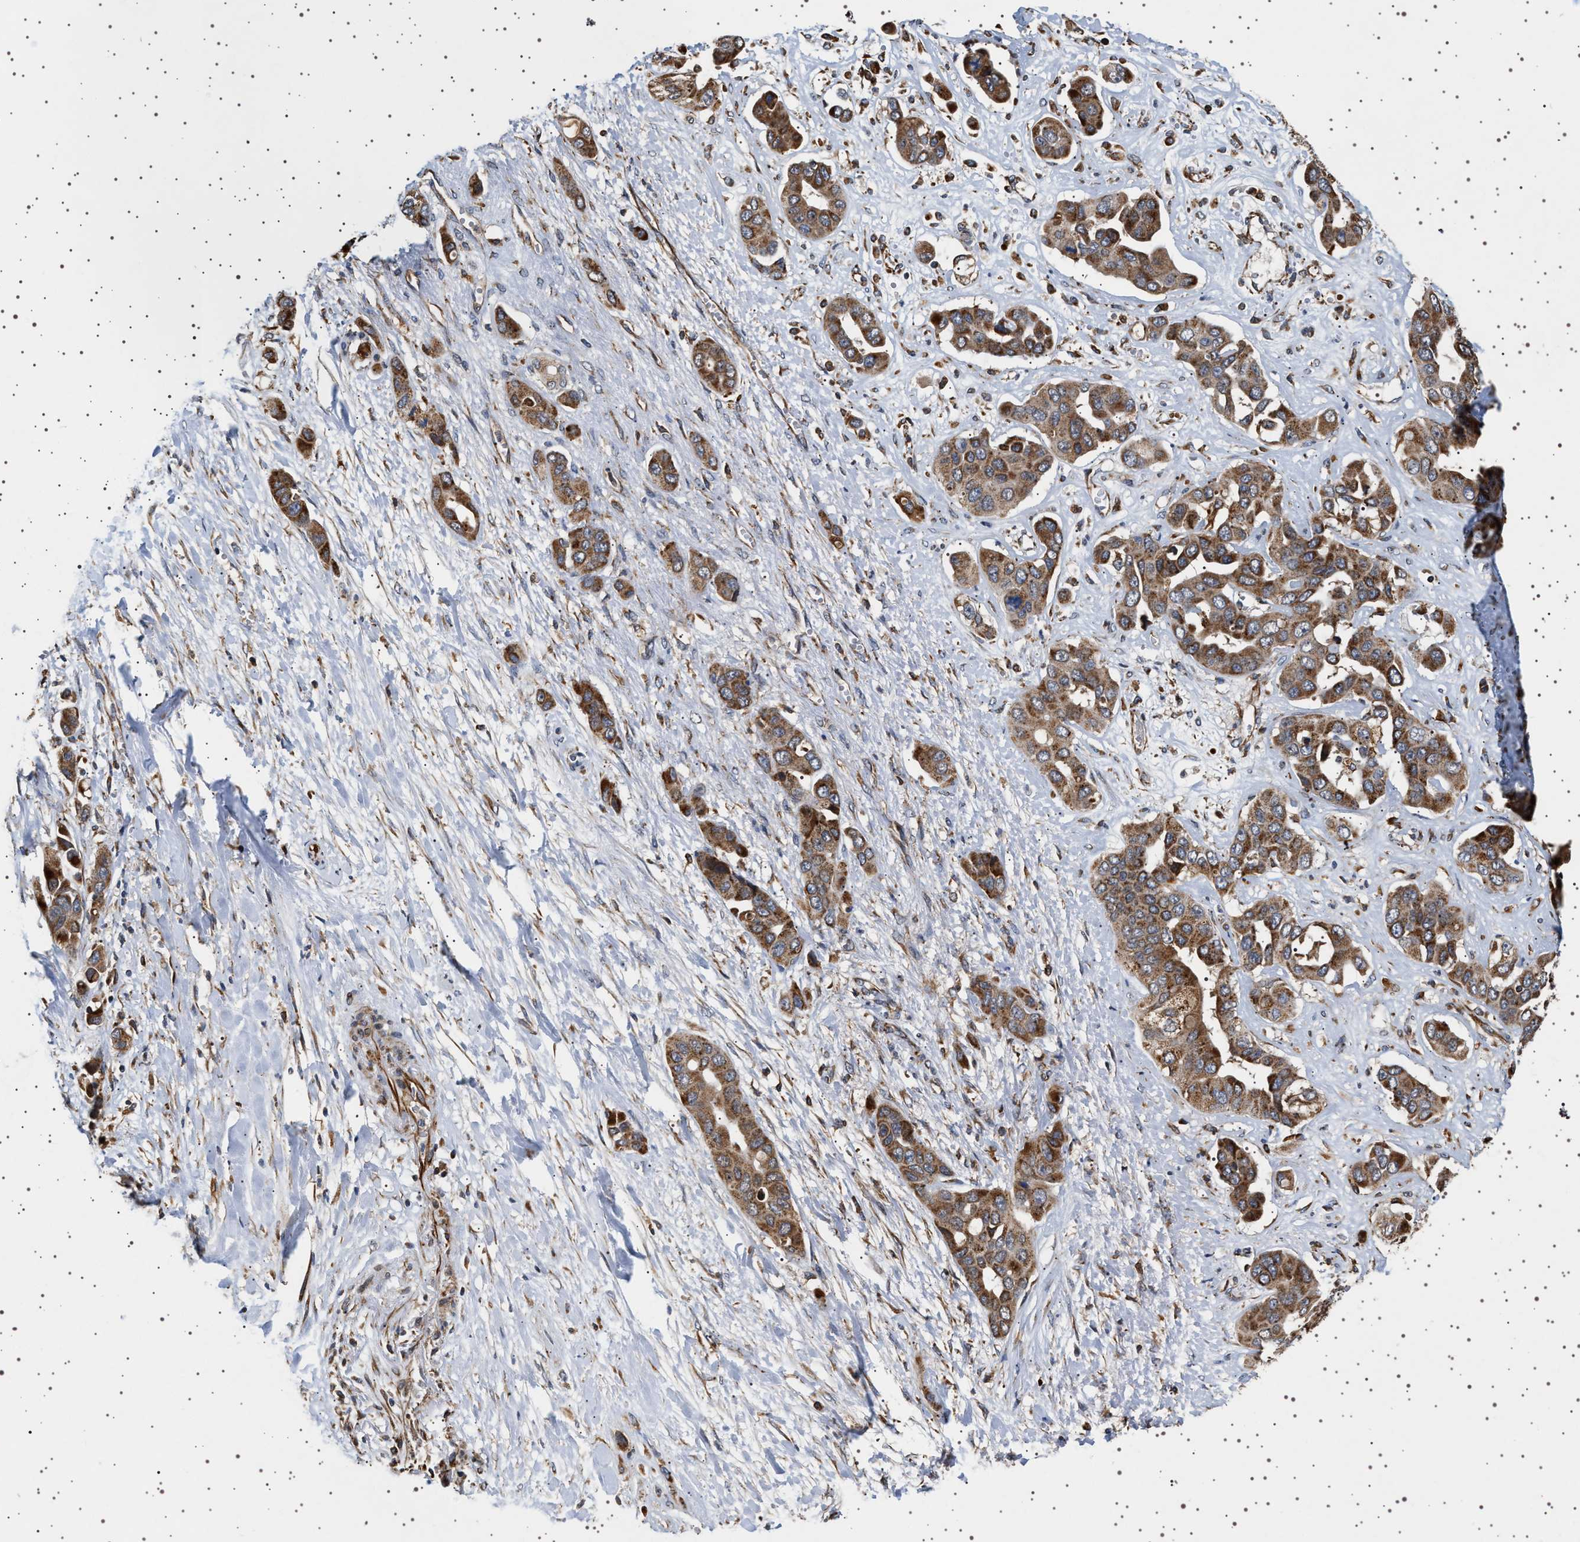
{"staining": {"intensity": "moderate", "quantity": ">75%", "location": "cytoplasmic/membranous"}, "tissue": "liver cancer", "cell_type": "Tumor cells", "image_type": "cancer", "snomed": [{"axis": "morphology", "description": "Cholangiocarcinoma"}, {"axis": "topography", "description": "Liver"}], "caption": "A brown stain labels moderate cytoplasmic/membranous staining of a protein in liver cholangiocarcinoma tumor cells.", "gene": "TRUB2", "patient": {"sex": "female", "age": 52}}